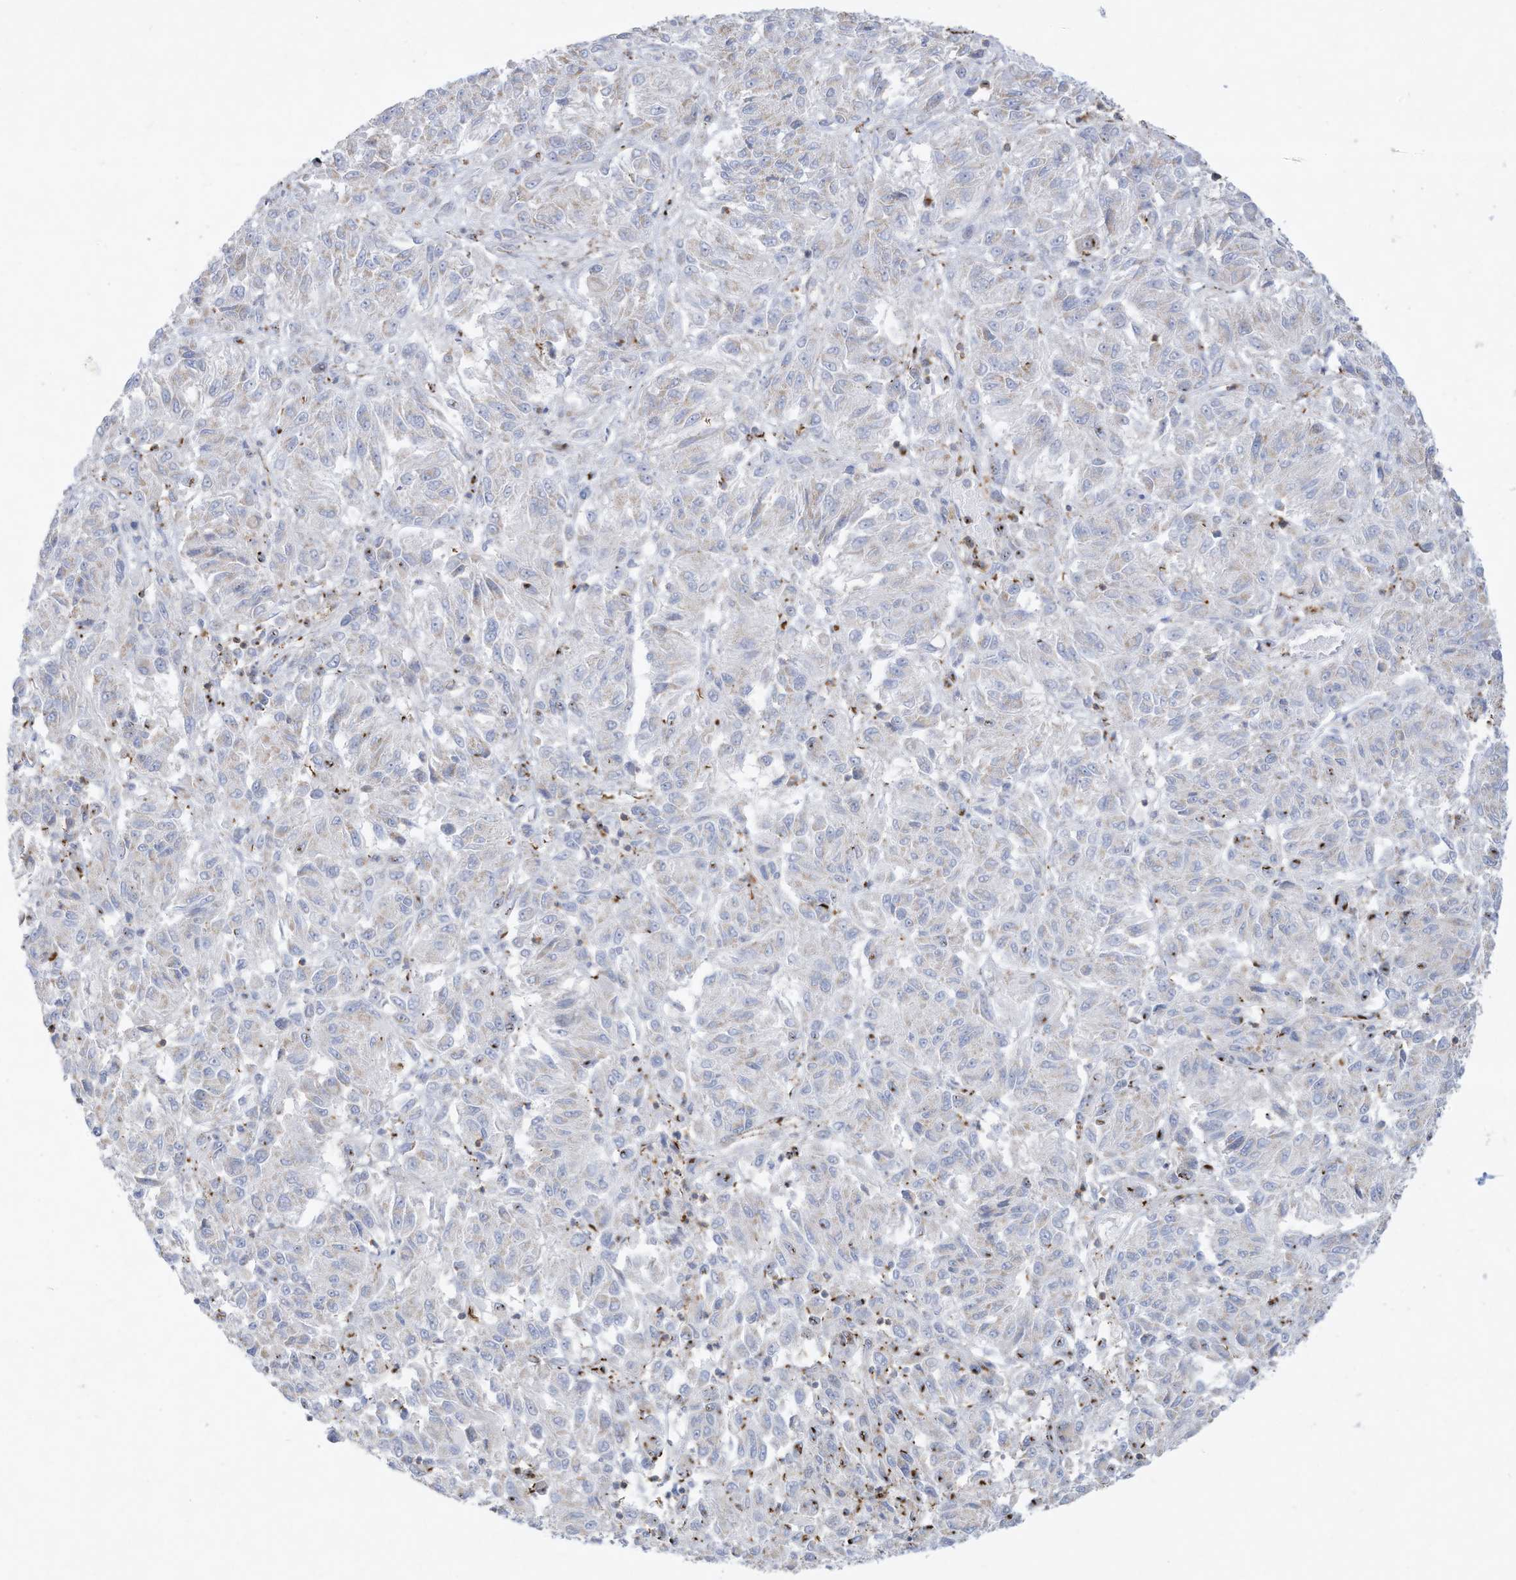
{"staining": {"intensity": "negative", "quantity": "none", "location": "none"}, "tissue": "melanoma", "cell_type": "Tumor cells", "image_type": "cancer", "snomed": [{"axis": "morphology", "description": "Malignant melanoma, Metastatic site"}, {"axis": "topography", "description": "Lung"}], "caption": "The IHC micrograph has no significant expression in tumor cells of malignant melanoma (metastatic site) tissue.", "gene": "THNSL2", "patient": {"sex": "male", "age": 64}}